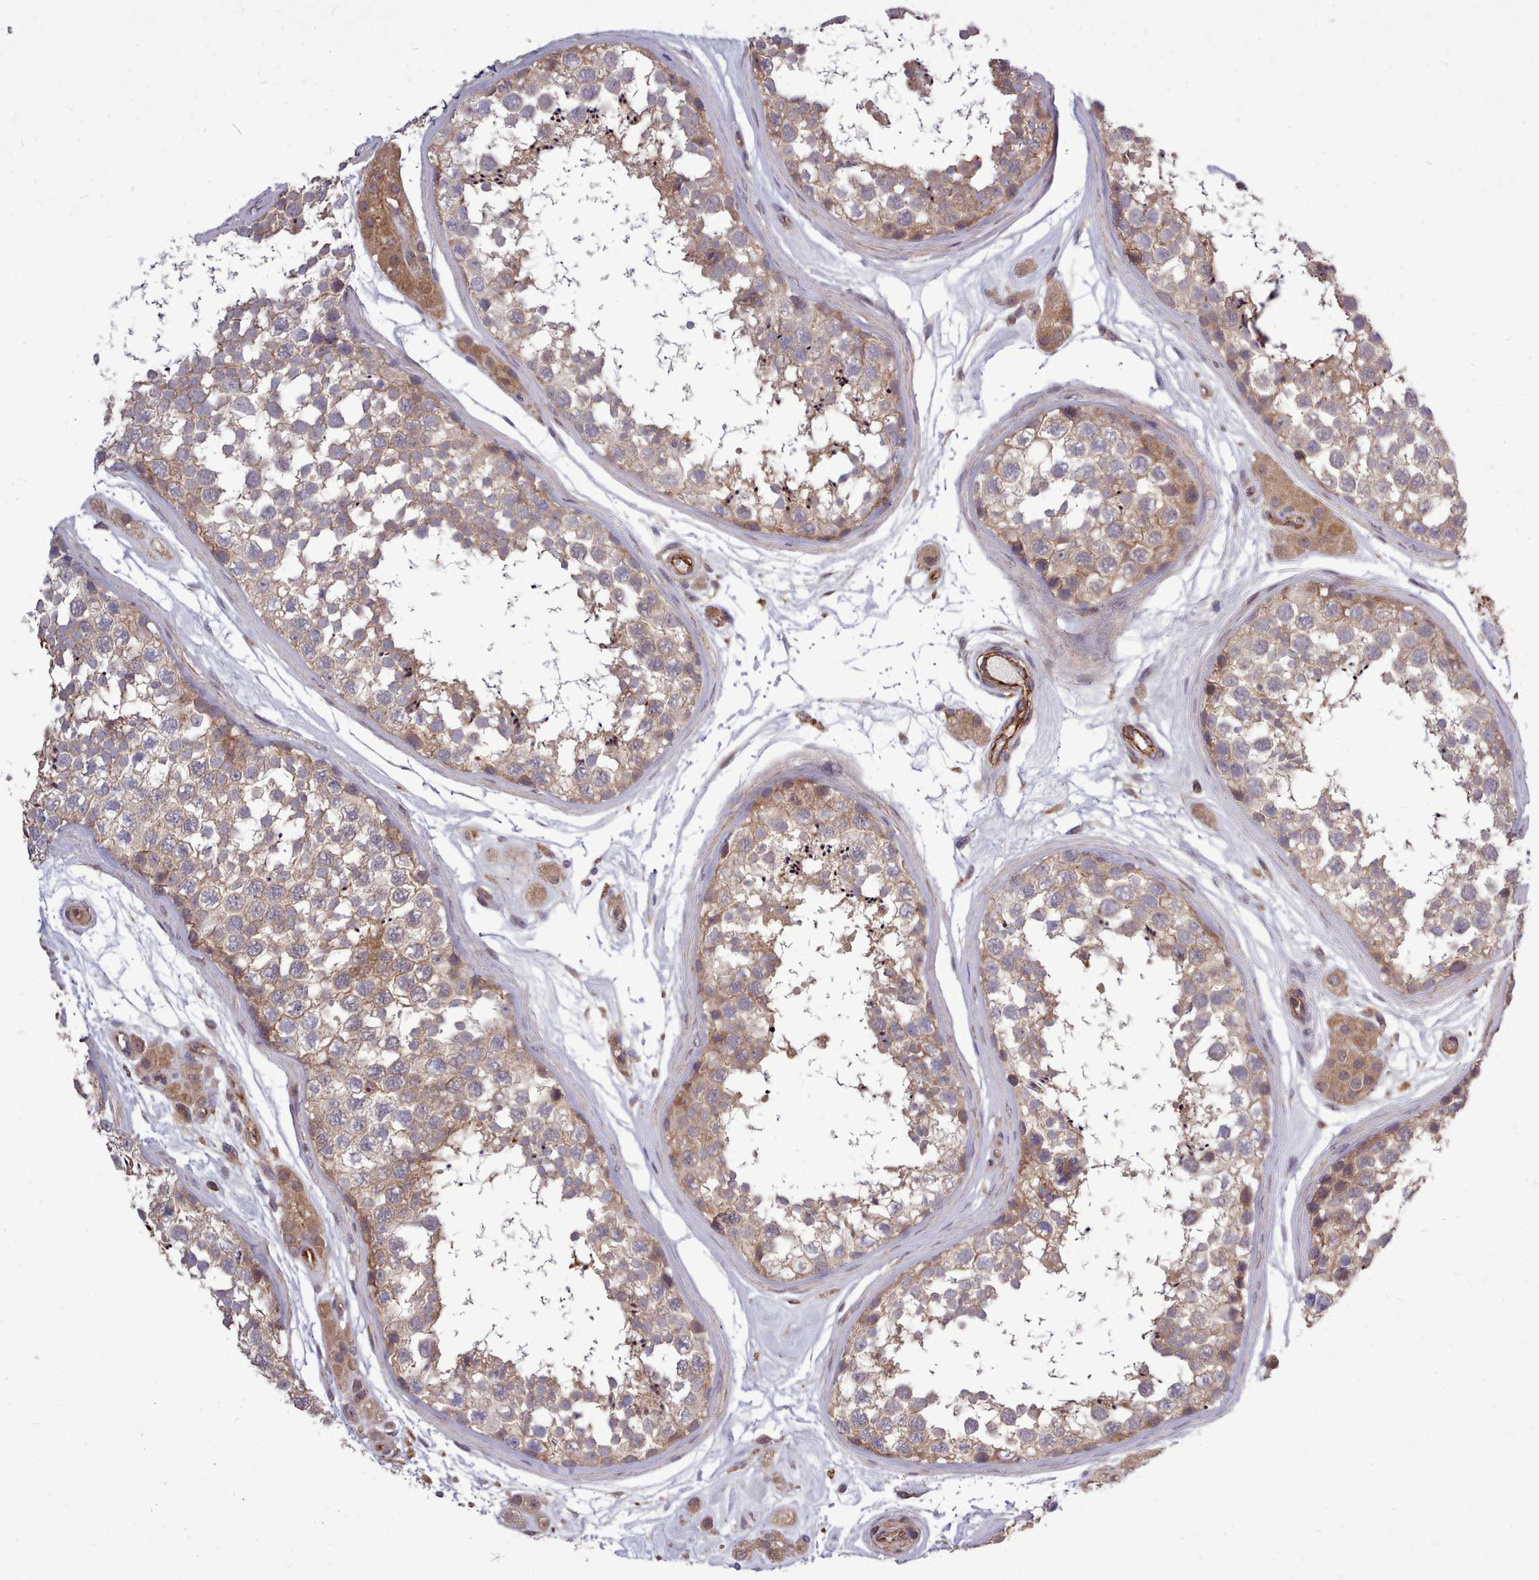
{"staining": {"intensity": "weak", "quantity": ">75%", "location": "cytoplasmic/membranous"}, "tissue": "testis", "cell_type": "Cells in seminiferous ducts", "image_type": "normal", "snomed": [{"axis": "morphology", "description": "Normal tissue, NOS"}, {"axis": "topography", "description": "Testis"}], "caption": "Testis stained with DAB (3,3'-diaminobenzidine) immunohistochemistry reveals low levels of weak cytoplasmic/membranous positivity in about >75% of cells in seminiferous ducts. Nuclei are stained in blue.", "gene": "STUB1", "patient": {"sex": "male", "age": 56}}